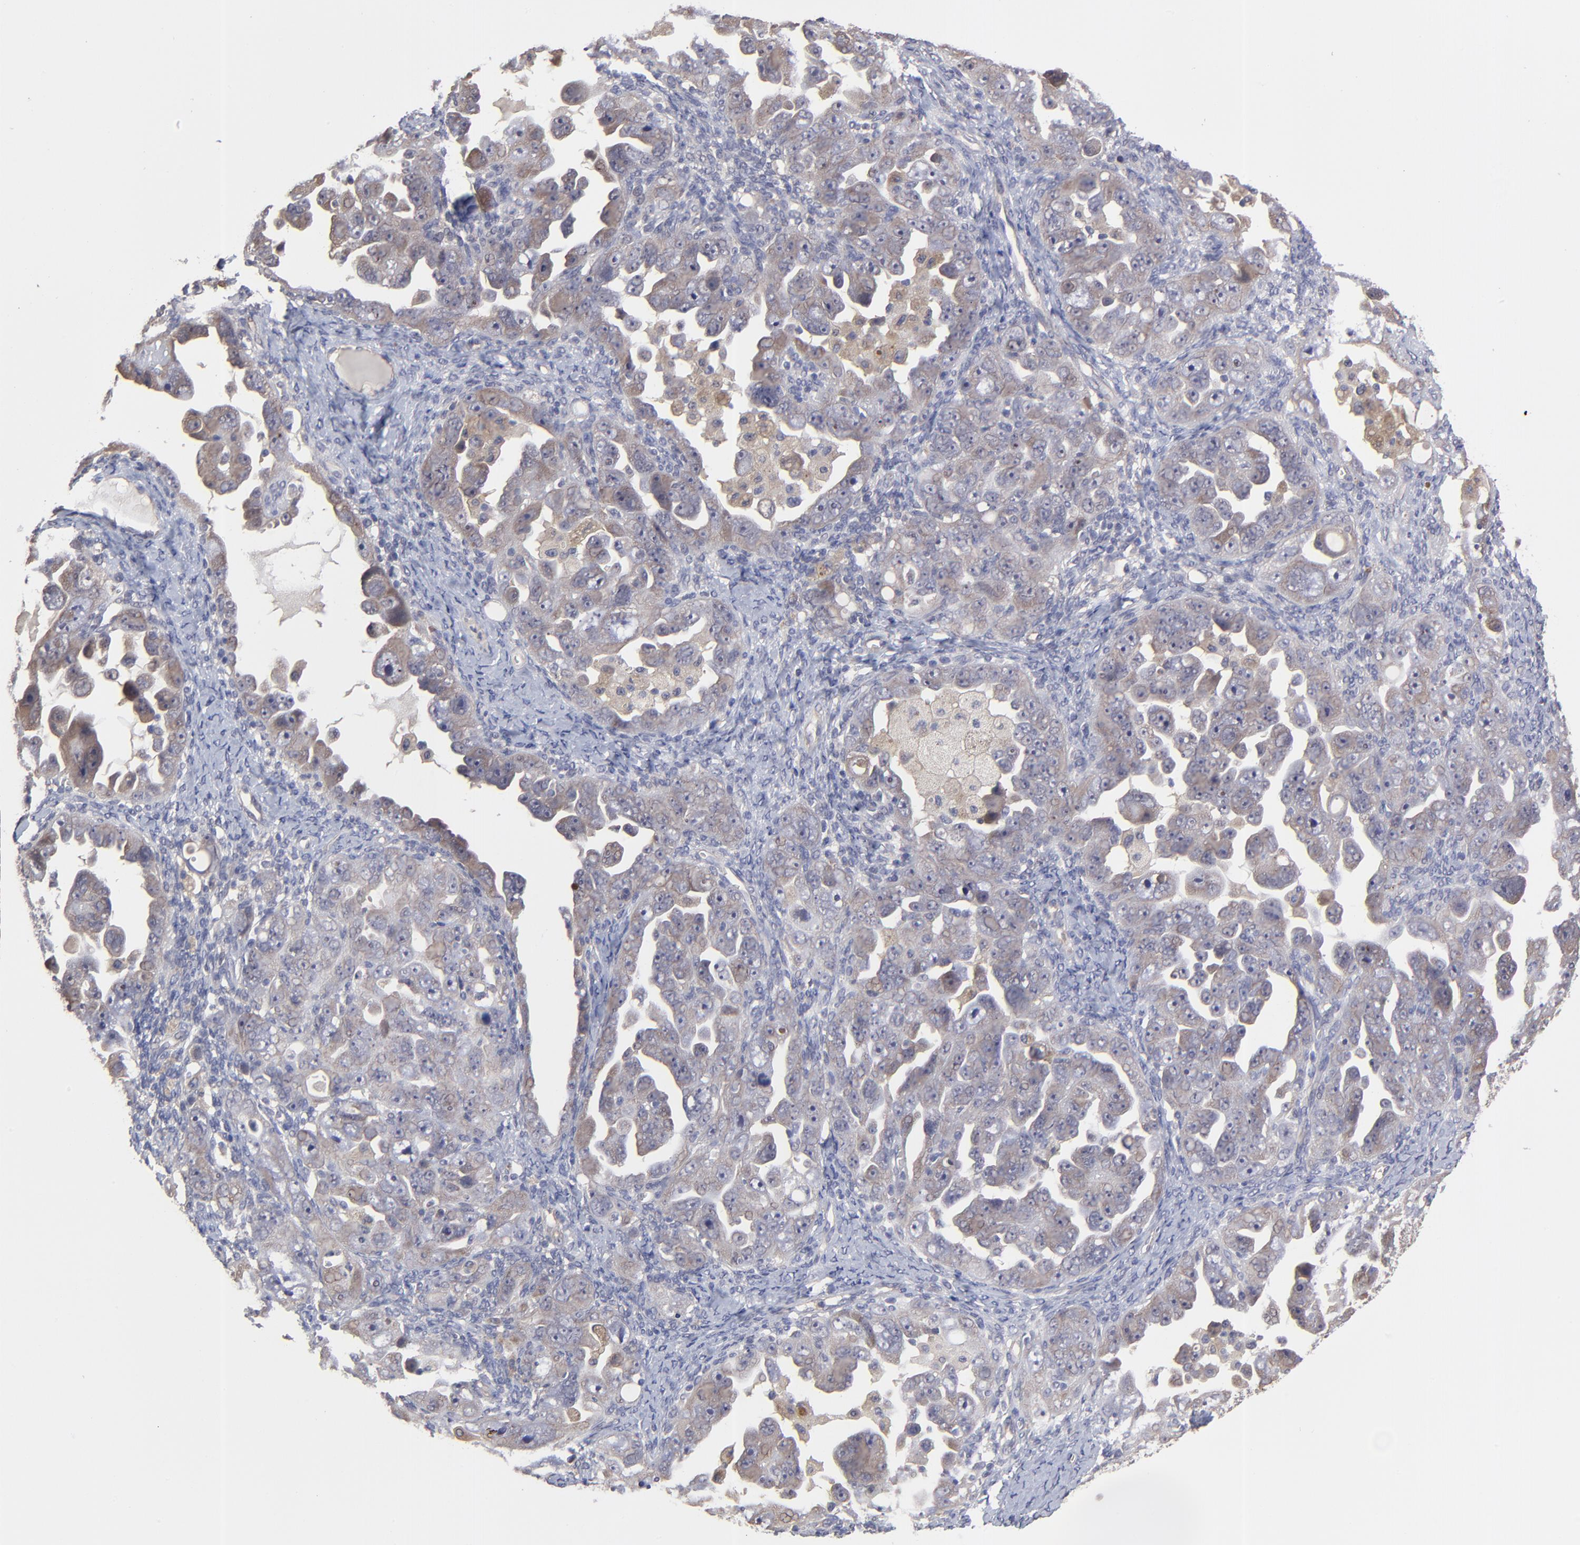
{"staining": {"intensity": "moderate", "quantity": ">75%", "location": "cytoplasmic/membranous"}, "tissue": "ovarian cancer", "cell_type": "Tumor cells", "image_type": "cancer", "snomed": [{"axis": "morphology", "description": "Cystadenocarcinoma, serous, NOS"}, {"axis": "topography", "description": "Ovary"}], "caption": "Ovarian cancer (serous cystadenocarcinoma) tissue reveals moderate cytoplasmic/membranous staining in about >75% of tumor cells, visualized by immunohistochemistry. Immunohistochemistry stains the protein in brown and the nuclei are stained blue.", "gene": "ZNF780B", "patient": {"sex": "female", "age": 66}}